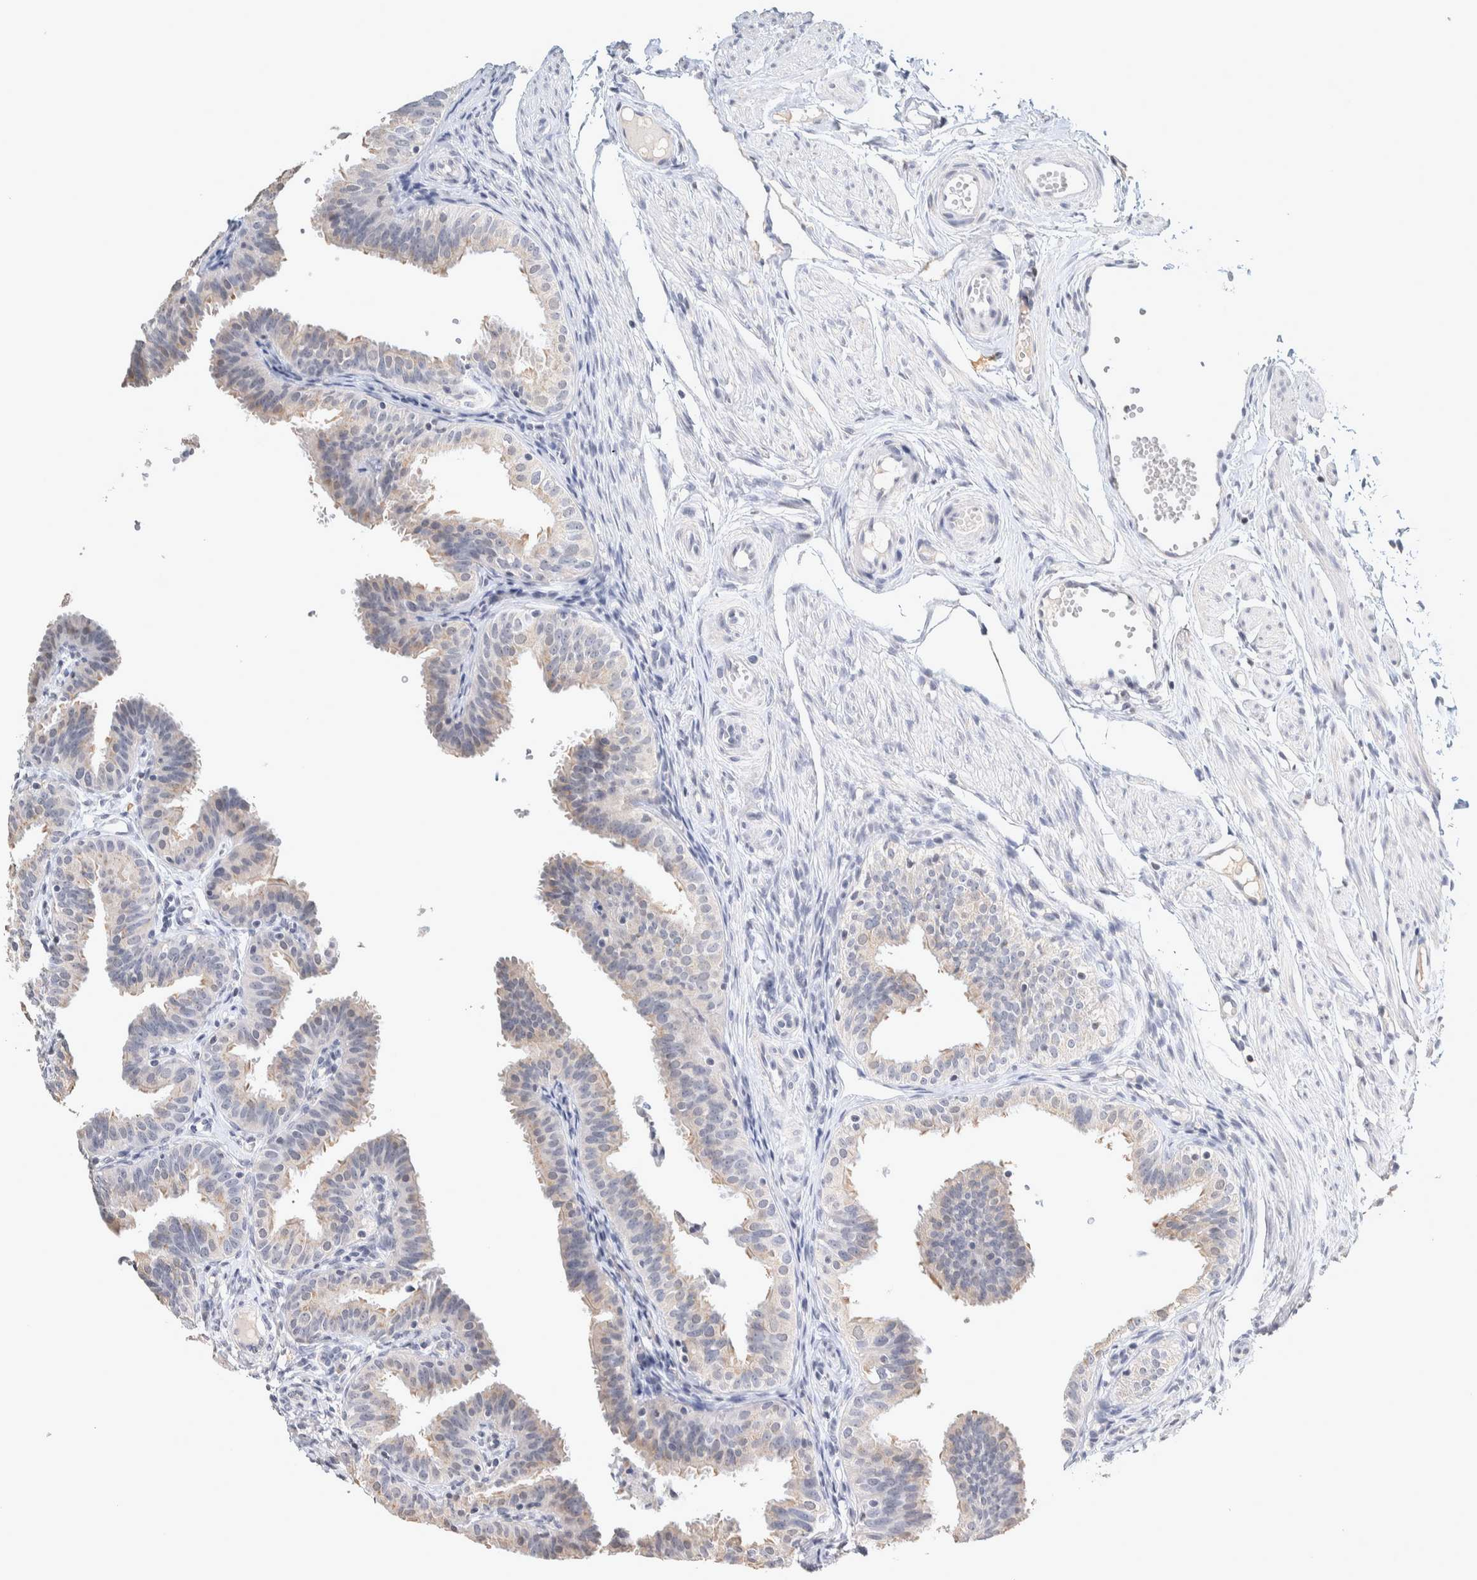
{"staining": {"intensity": "weak", "quantity": "<25%", "location": "cytoplasmic/membranous"}, "tissue": "fallopian tube", "cell_type": "Glandular cells", "image_type": "normal", "snomed": [{"axis": "morphology", "description": "Normal tissue, NOS"}, {"axis": "topography", "description": "Fallopian tube"}], "caption": "An image of fallopian tube stained for a protein displays no brown staining in glandular cells. (Brightfield microscopy of DAB immunohistochemistry (IHC) at high magnification).", "gene": "CRAT", "patient": {"sex": "female", "age": 35}}